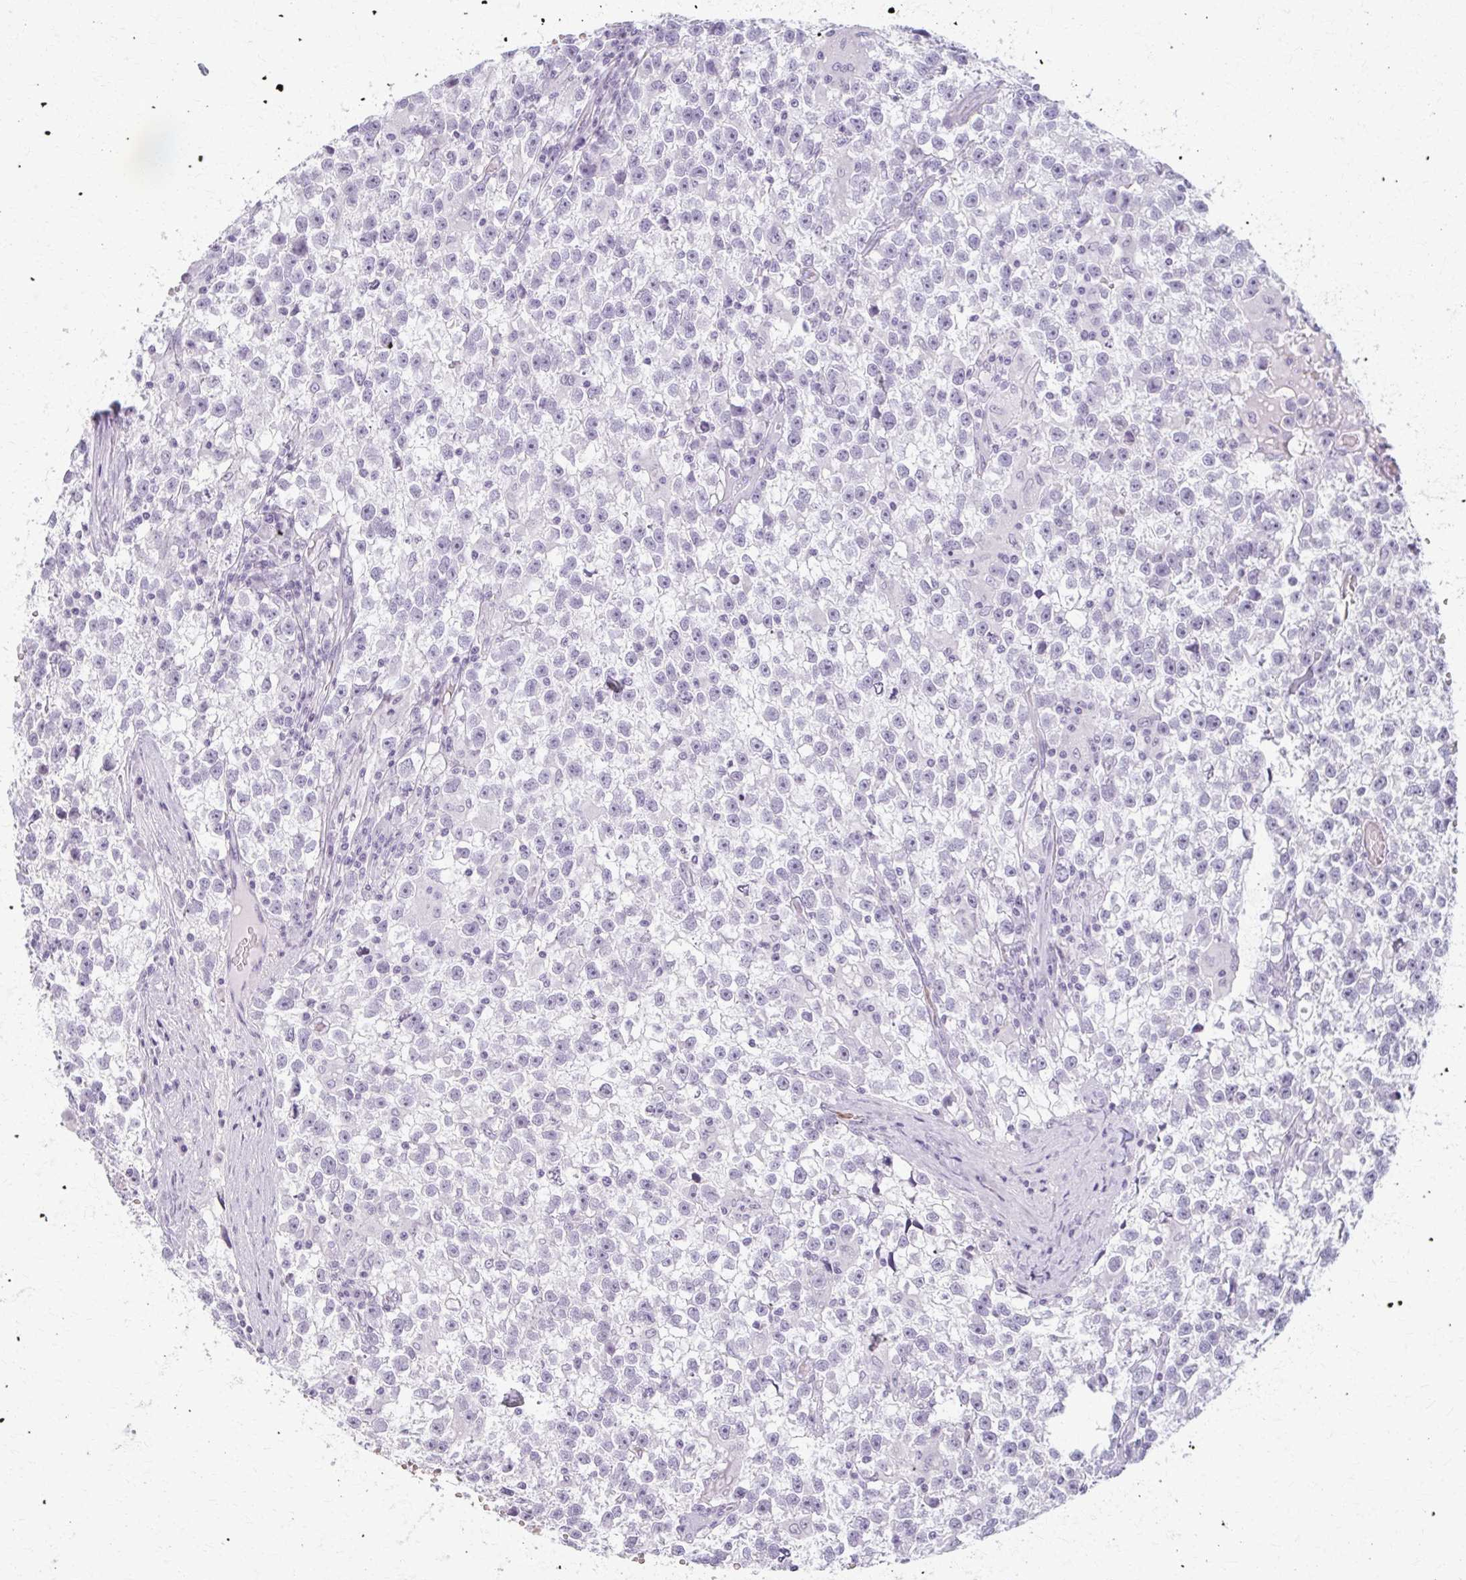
{"staining": {"intensity": "negative", "quantity": "none", "location": "none"}, "tissue": "testis cancer", "cell_type": "Tumor cells", "image_type": "cancer", "snomed": [{"axis": "morphology", "description": "Seminoma, NOS"}, {"axis": "topography", "description": "Testis"}], "caption": "The immunohistochemistry (IHC) image has no significant positivity in tumor cells of testis cancer tissue.", "gene": "CA3", "patient": {"sex": "male", "age": 31}}